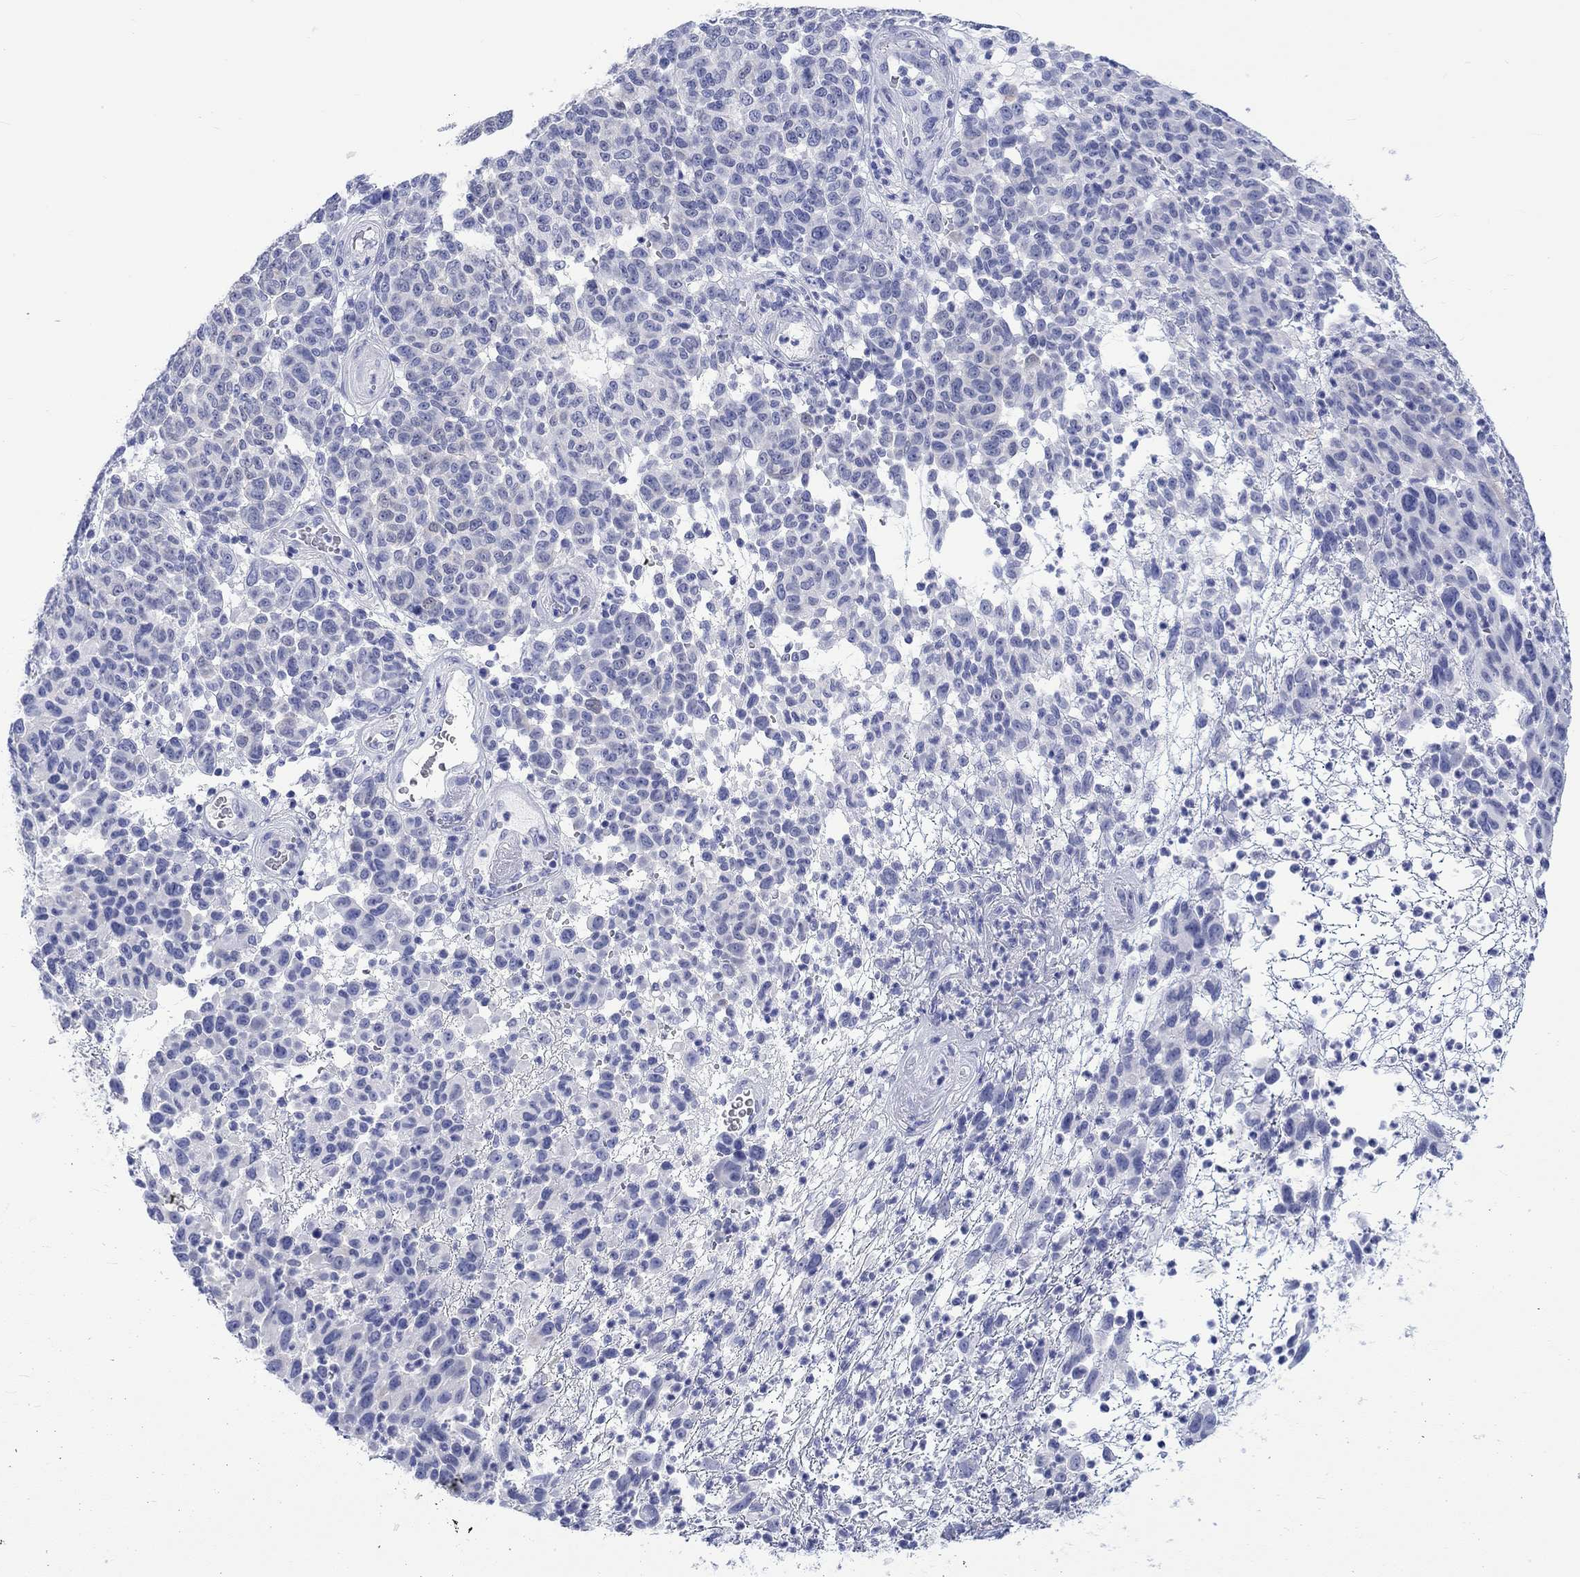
{"staining": {"intensity": "negative", "quantity": "none", "location": "none"}, "tissue": "melanoma", "cell_type": "Tumor cells", "image_type": "cancer", "snomed": [{"axis": "morphology", "description": "Malignant melanoma, NOS"}, {"axis": "topography", "description": "Skin"}], "caption": "Tumor cells show no significant expression in melanoma.", "gene": "MSI1", "patient": {"sex": "male", "age": 59}}